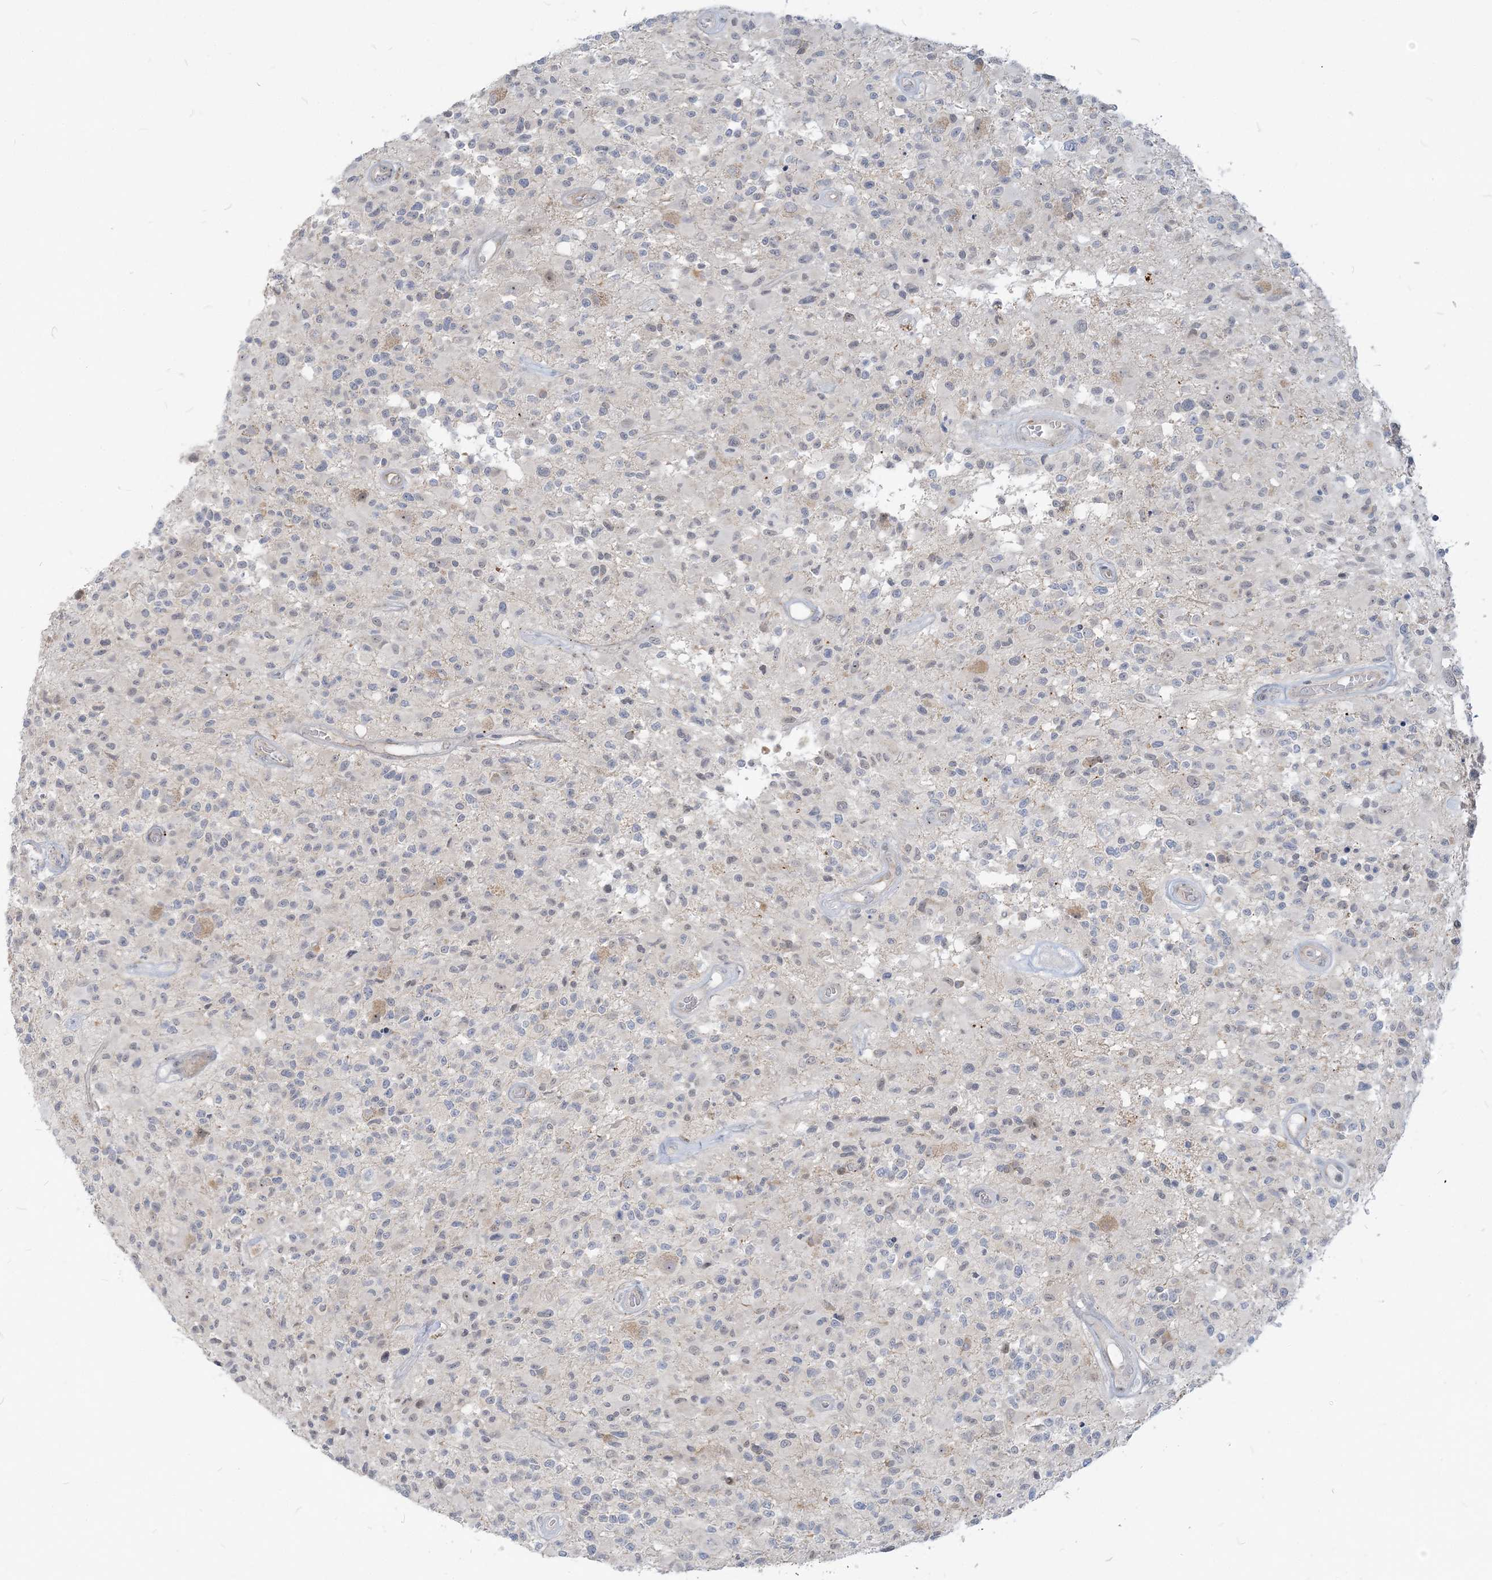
{"staining": {"intensity": "negative", "quantity": "none", "location": "none"}, "tissue": "glioma", "cell_type": "Tumor cells", "image_type": "cancer", "snomed": [{"axis": "morphology", "description": "Glioma, malignant, High grade"}, {"axis": "morphology", "description": "Glioblastoma, NOS"}, {"axis": "topography", "description": "Brain"}], "caption": "Immunohistochemistry (IHC) histopathology image of neoplastic tissue: human glioma stained with DAB exhibits no significant protein staining in tumor cells.", "gene": "SDAD1", "patient": {"sex": "male", "age": 60}}